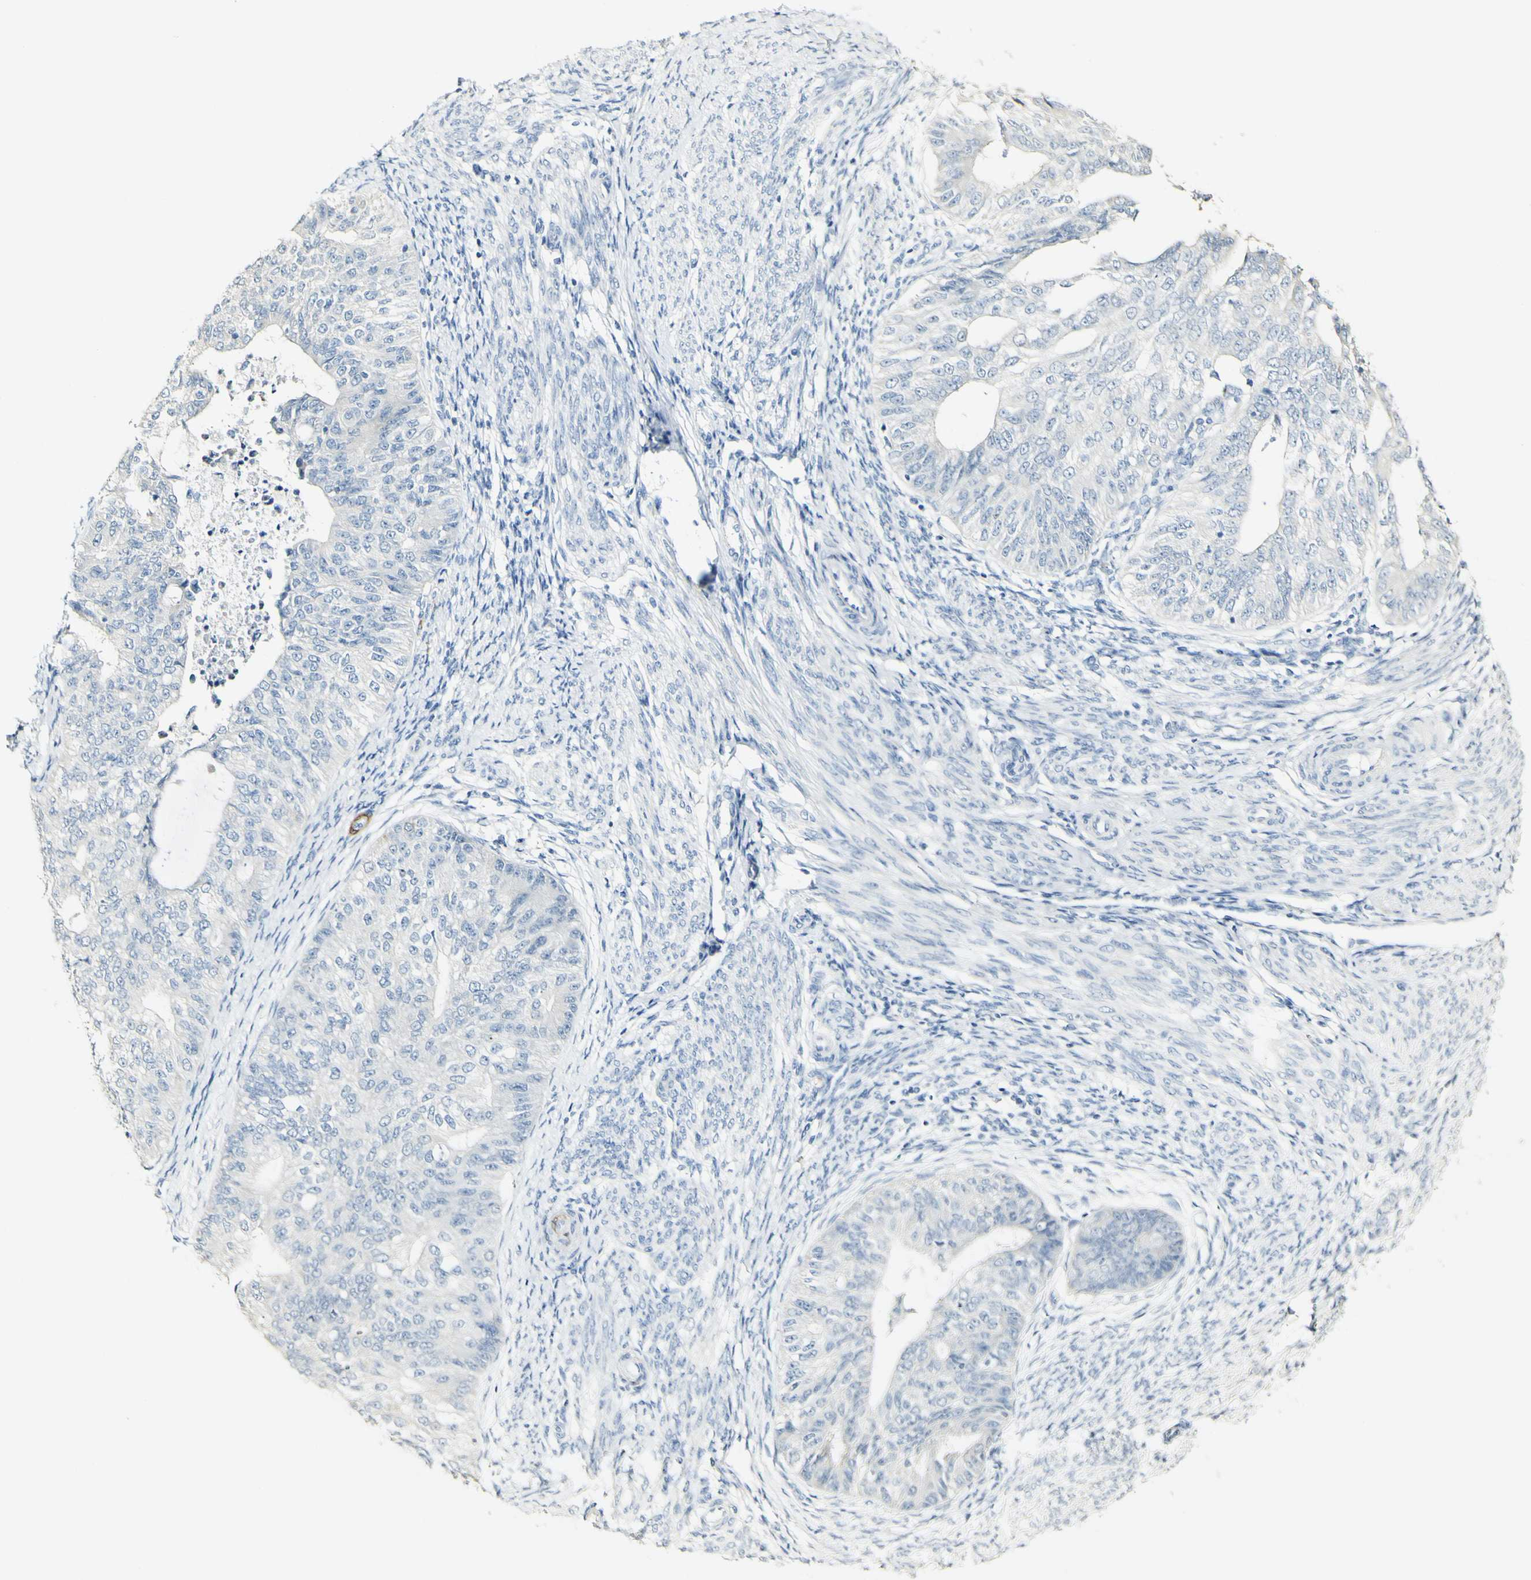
{"staining": {"intensity": "negative", "quantity": "none", "location": "none"}, "tissue": "endometrial cancer", "cell_type": "Tumor cells", "image_type": "cancer", "snomed": [{"axis": "morphology", "description": "Adenocarcinoma, NOS"}, {"axis": "topography", "description": "Endometrium"}], "caption": "Tumor cells show no significant positivity in endometrial adenocarcinoma.", "gene": "FMO3", "patient": {"sex": "female", "age": 32}}